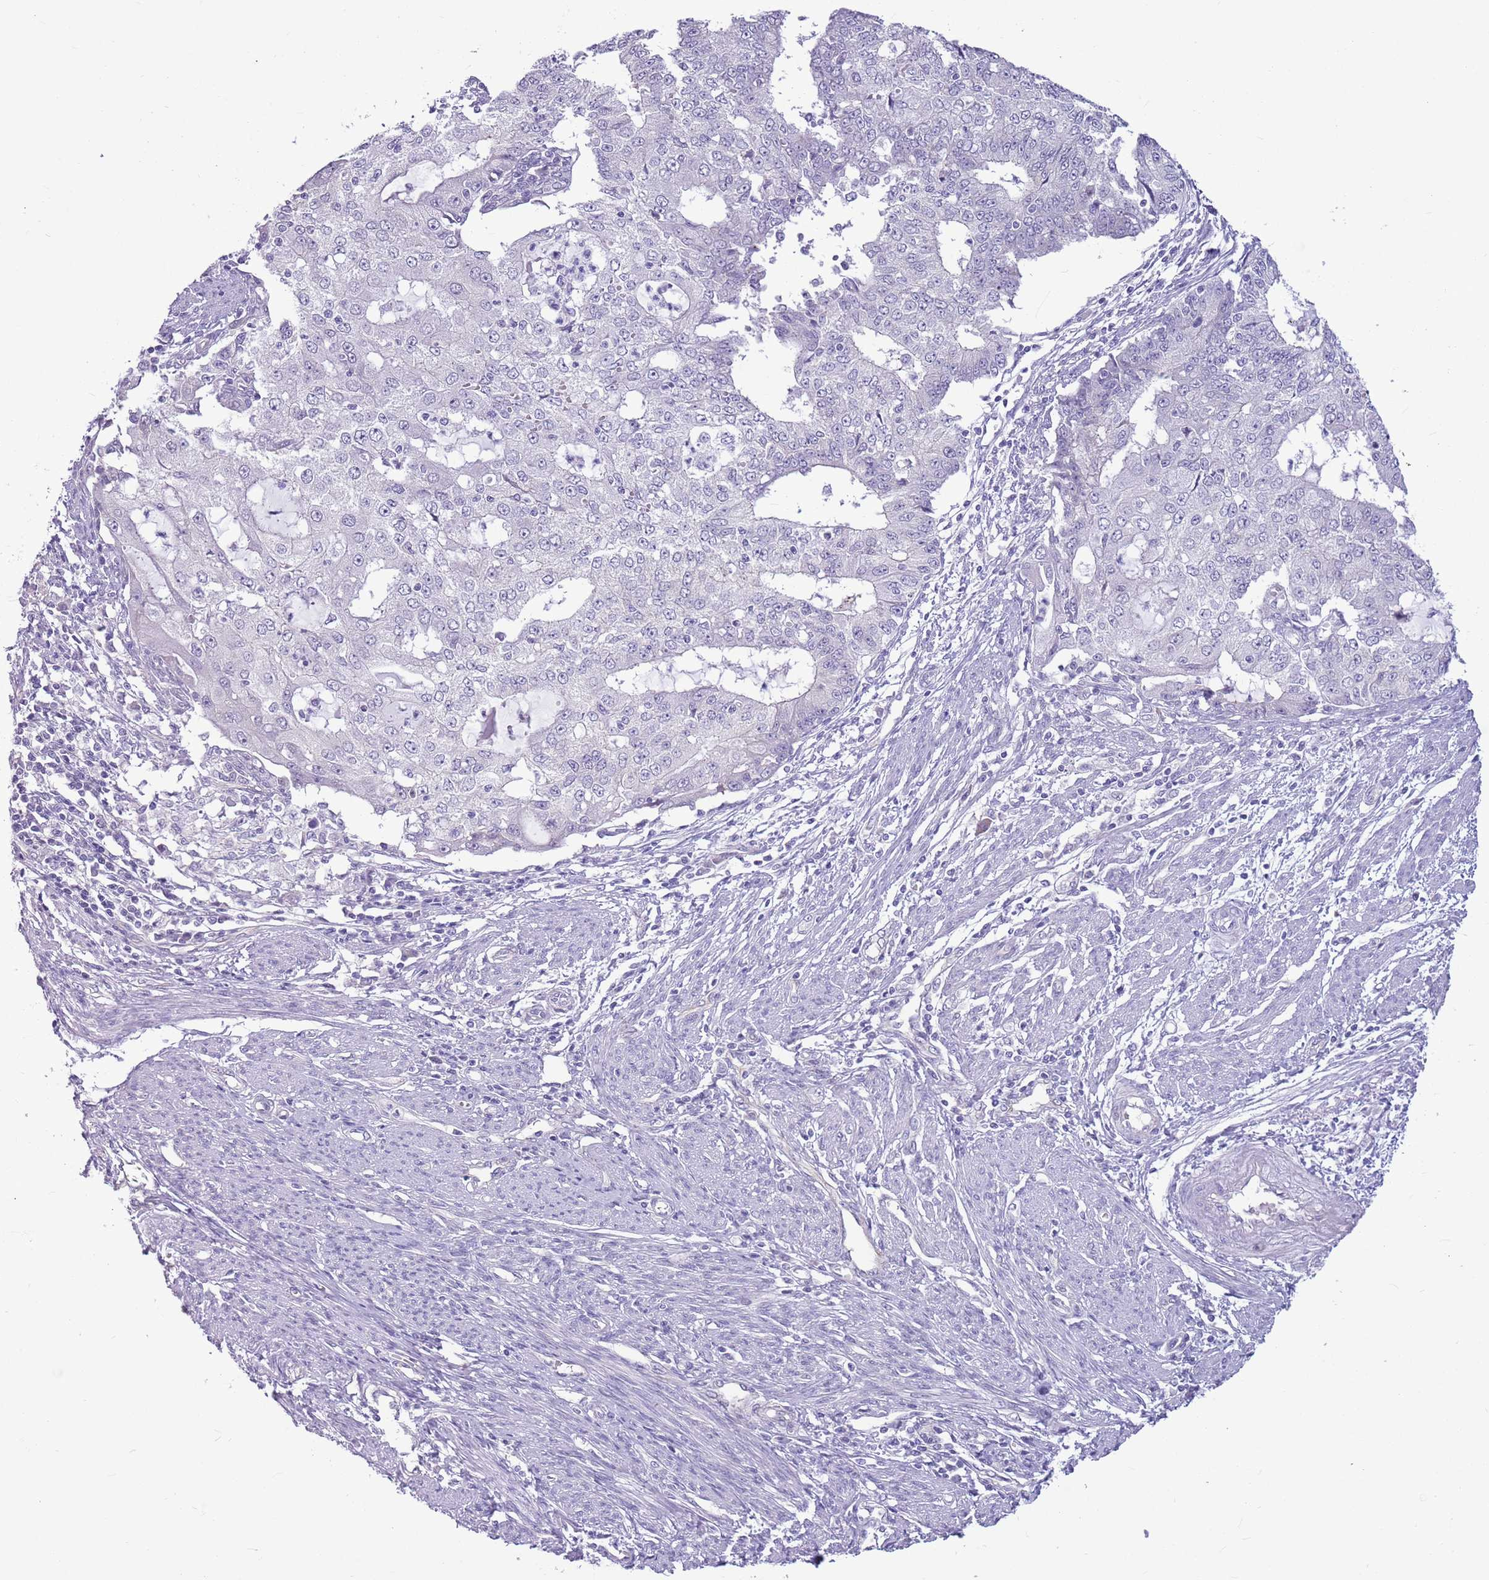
{"staining": {"intensity": "negative", "quantity": "none", "location": "none"}, "tissue": "endometrial cancer", "cell_type": "Tumor cells", "image_type": "cancer", "snomed": [{"axis": "morphology", "description": "Adenocarcinoma, NOS"}, {"axis": "topography", "description": "Endometrium"}], "caption": "The image demonstrates no significant staining in tumor cells of adenocarcinoma (endometrial).", "gene": "PARP8", "patient": {"sex": "female", "age": 56}}